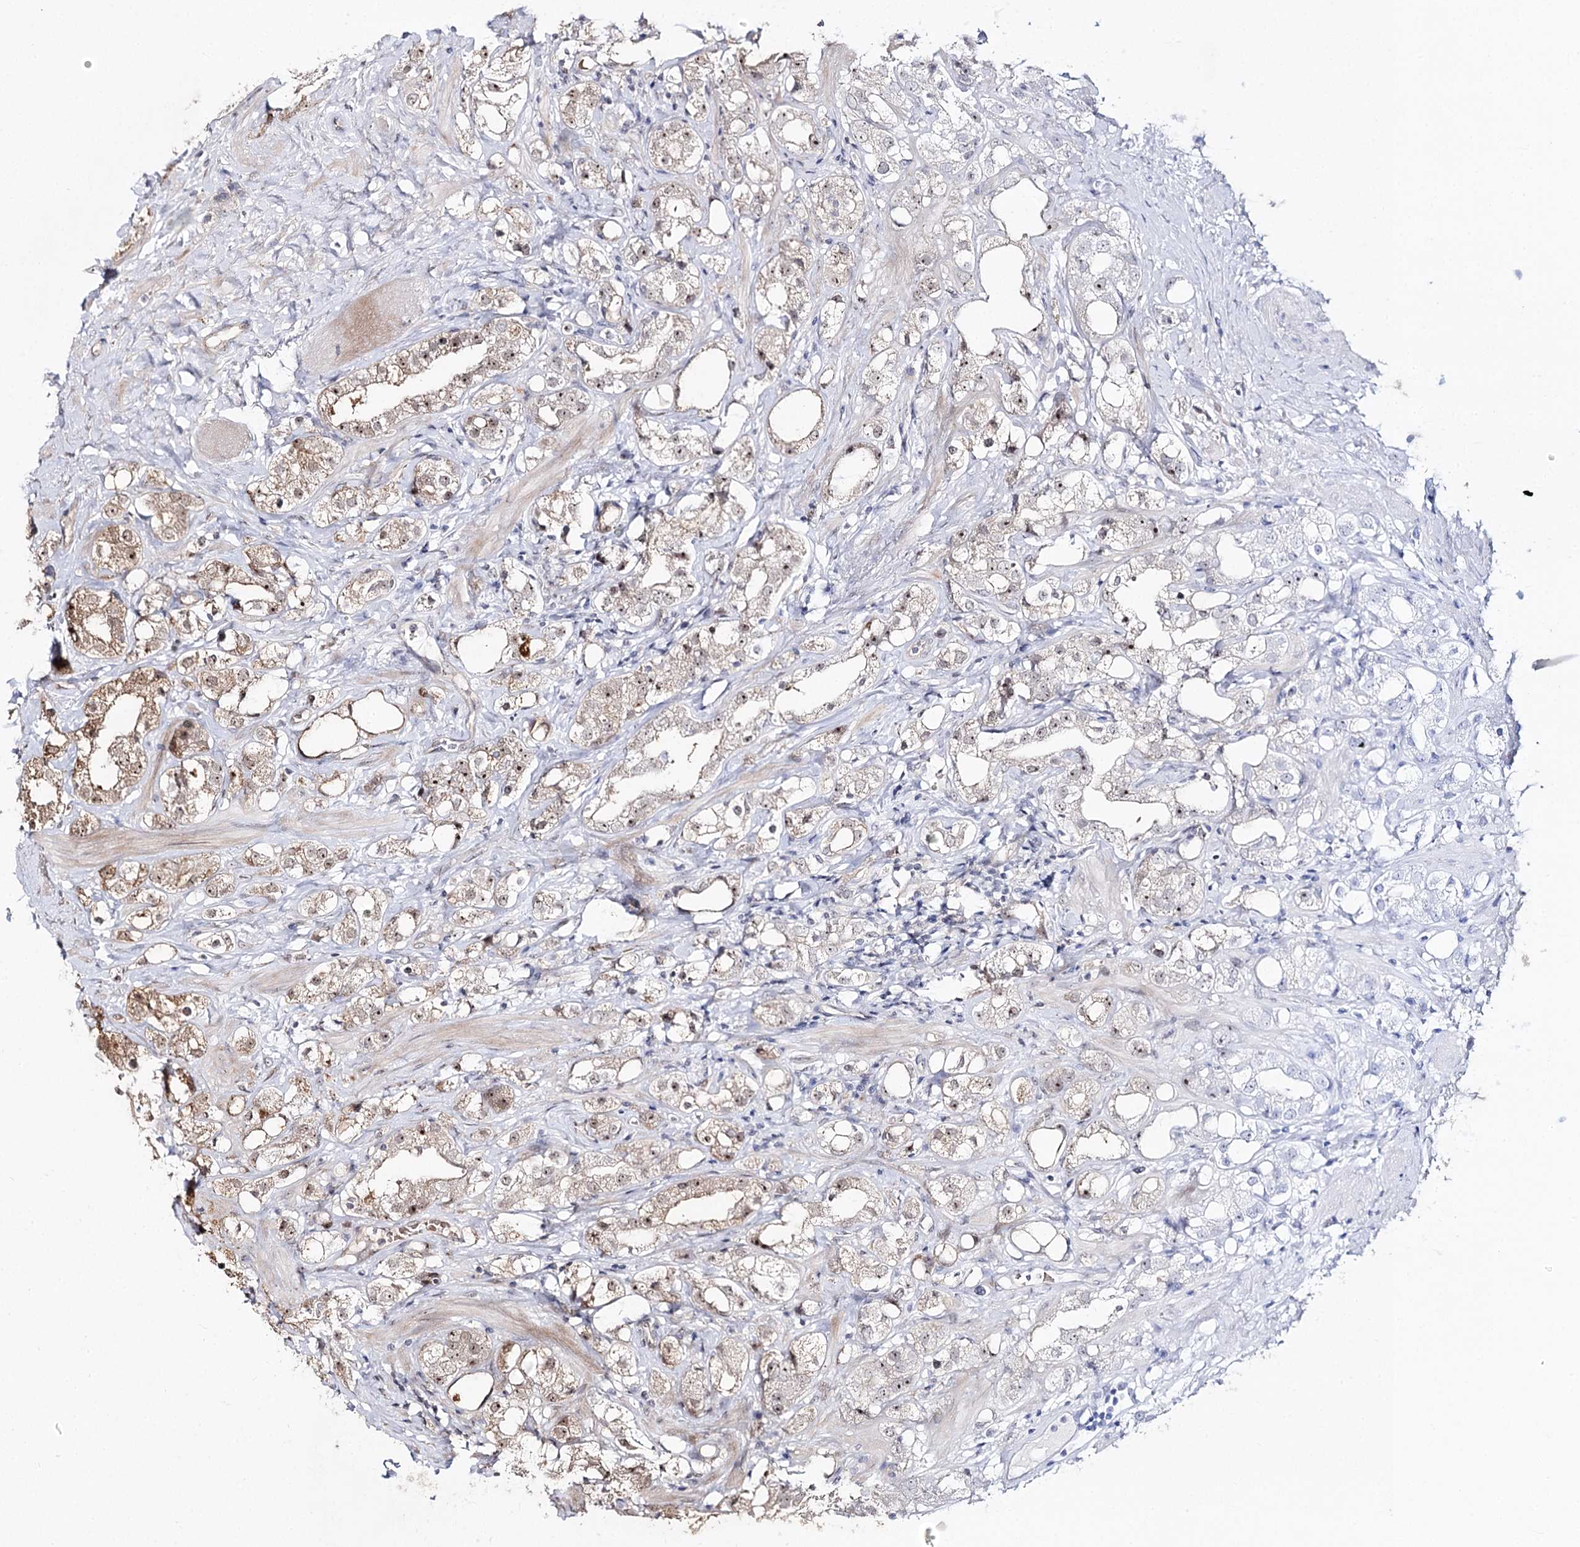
{"staining": {"intensity": "moderate", "quantity": "25%-75%", "location": "cytoplasmic/membranous,nuclear"}, "tissue": "prostate cancer", "cell_type": "Tumor cells", "image_type": "cancer", "snomed": [{"axis": "morphology", "description": "Adenocarcinoma, NOS"}, {"axis": "topography", "description": "Prostate"}], "caption": "Brown immunohistochemical staining in human prostate cancer exhibits moderate cytoplasmic/membranous and nuclear expression in approximately 25%-75% of tumor cells.", "gene": "RRP9", "patient": {"sex": "male", "age": 79}}